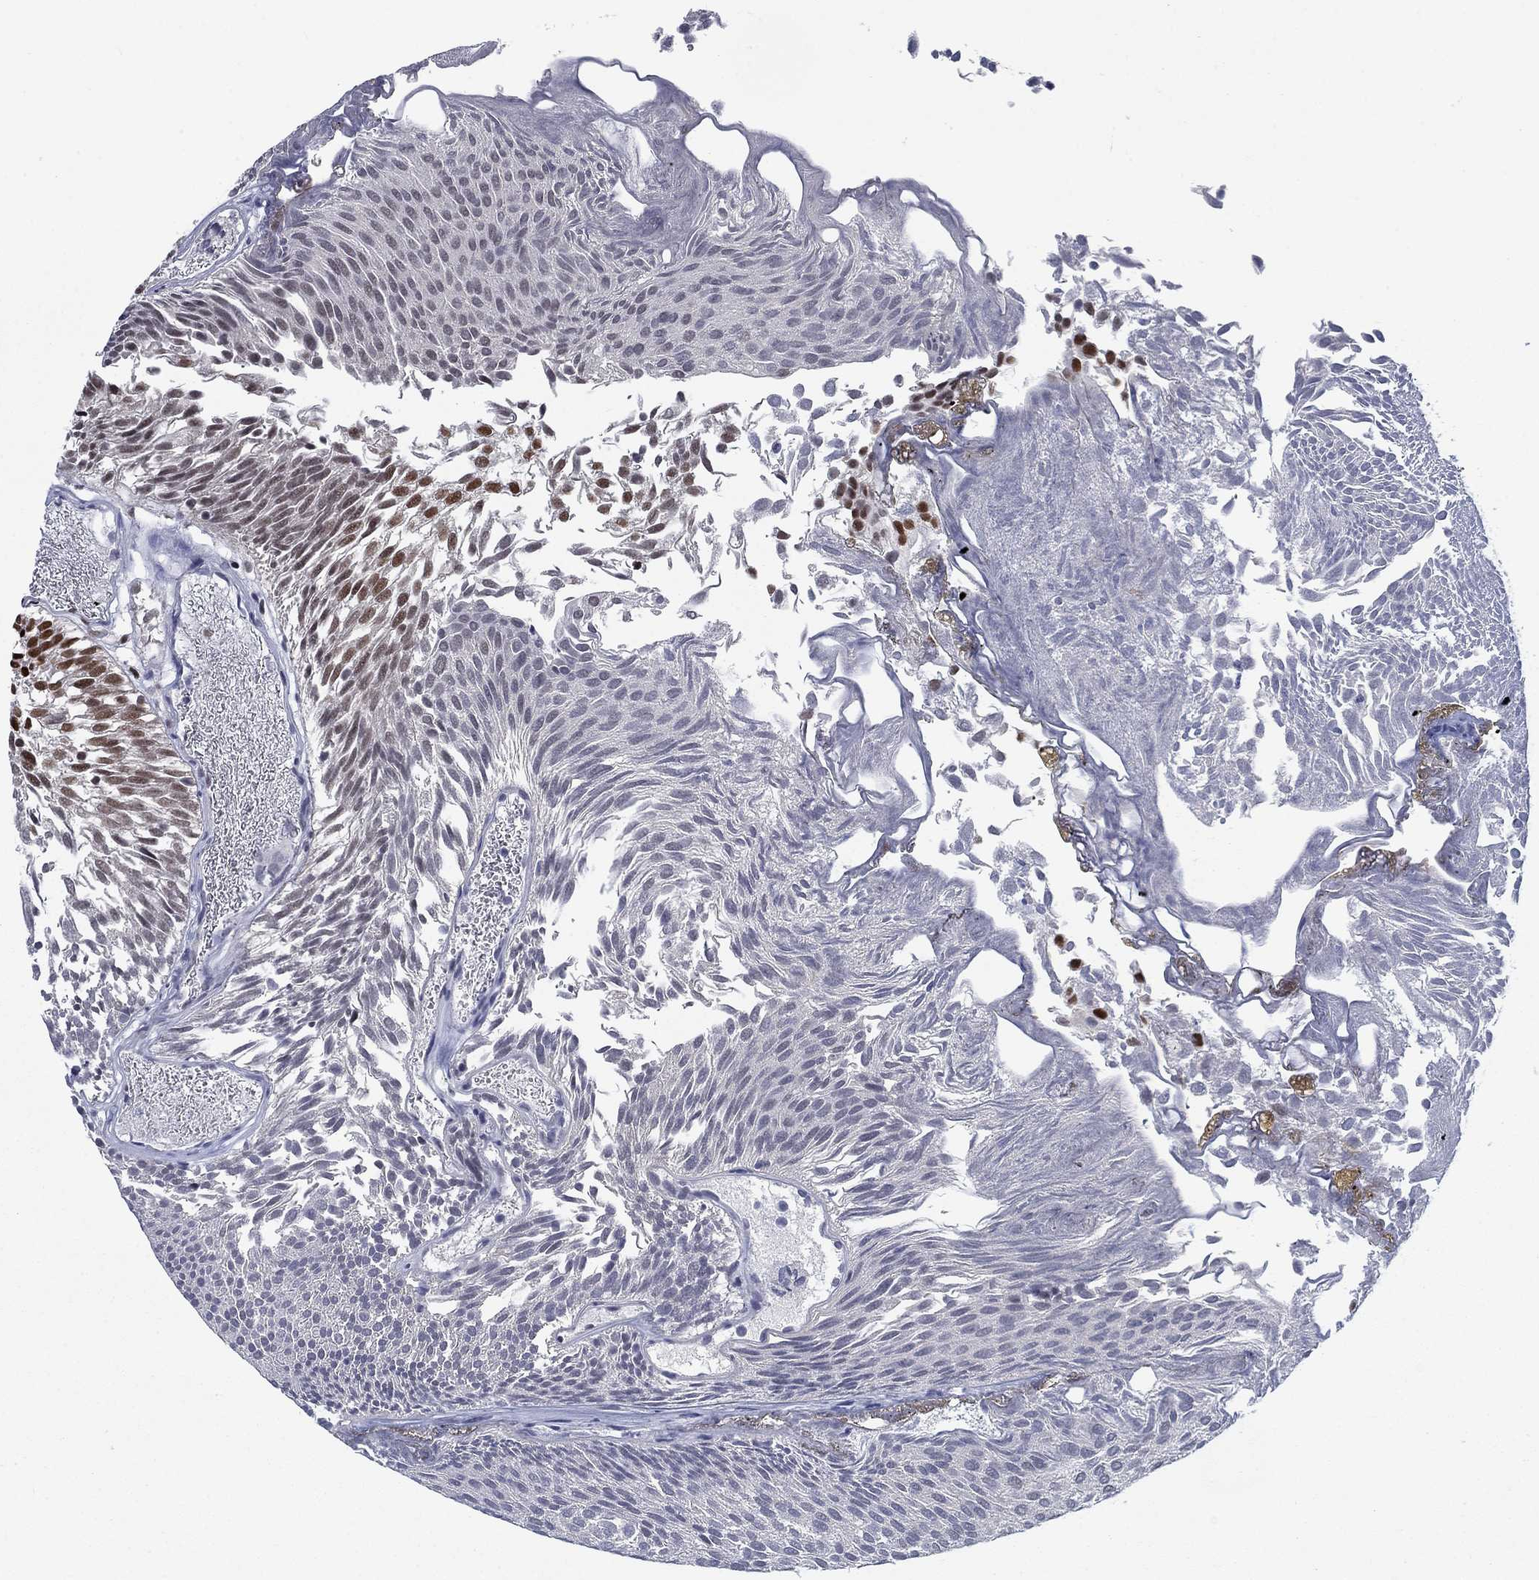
{"staining": {"intensity": "strong", "quantity": "25%-75%", "location": "nuclear"}, "tissue": "urothelial cancer", "cell_type": "Tumor cells", "image_type": "cancer", "snomed": [{"axis": "morphology", "description": "Urothelial carcinoma, Low grade"}, {"axis": "topography", "description": "Urinary bladder"}], "caption": "Brown immunohistochemical staining in human urothelial carcinoma (low-grade) exhibits strong nuclear staining in about 25%-75% of tumor cells.", "gene": "RPRD1B", "patient": {"sex": "male", "age": 52}}